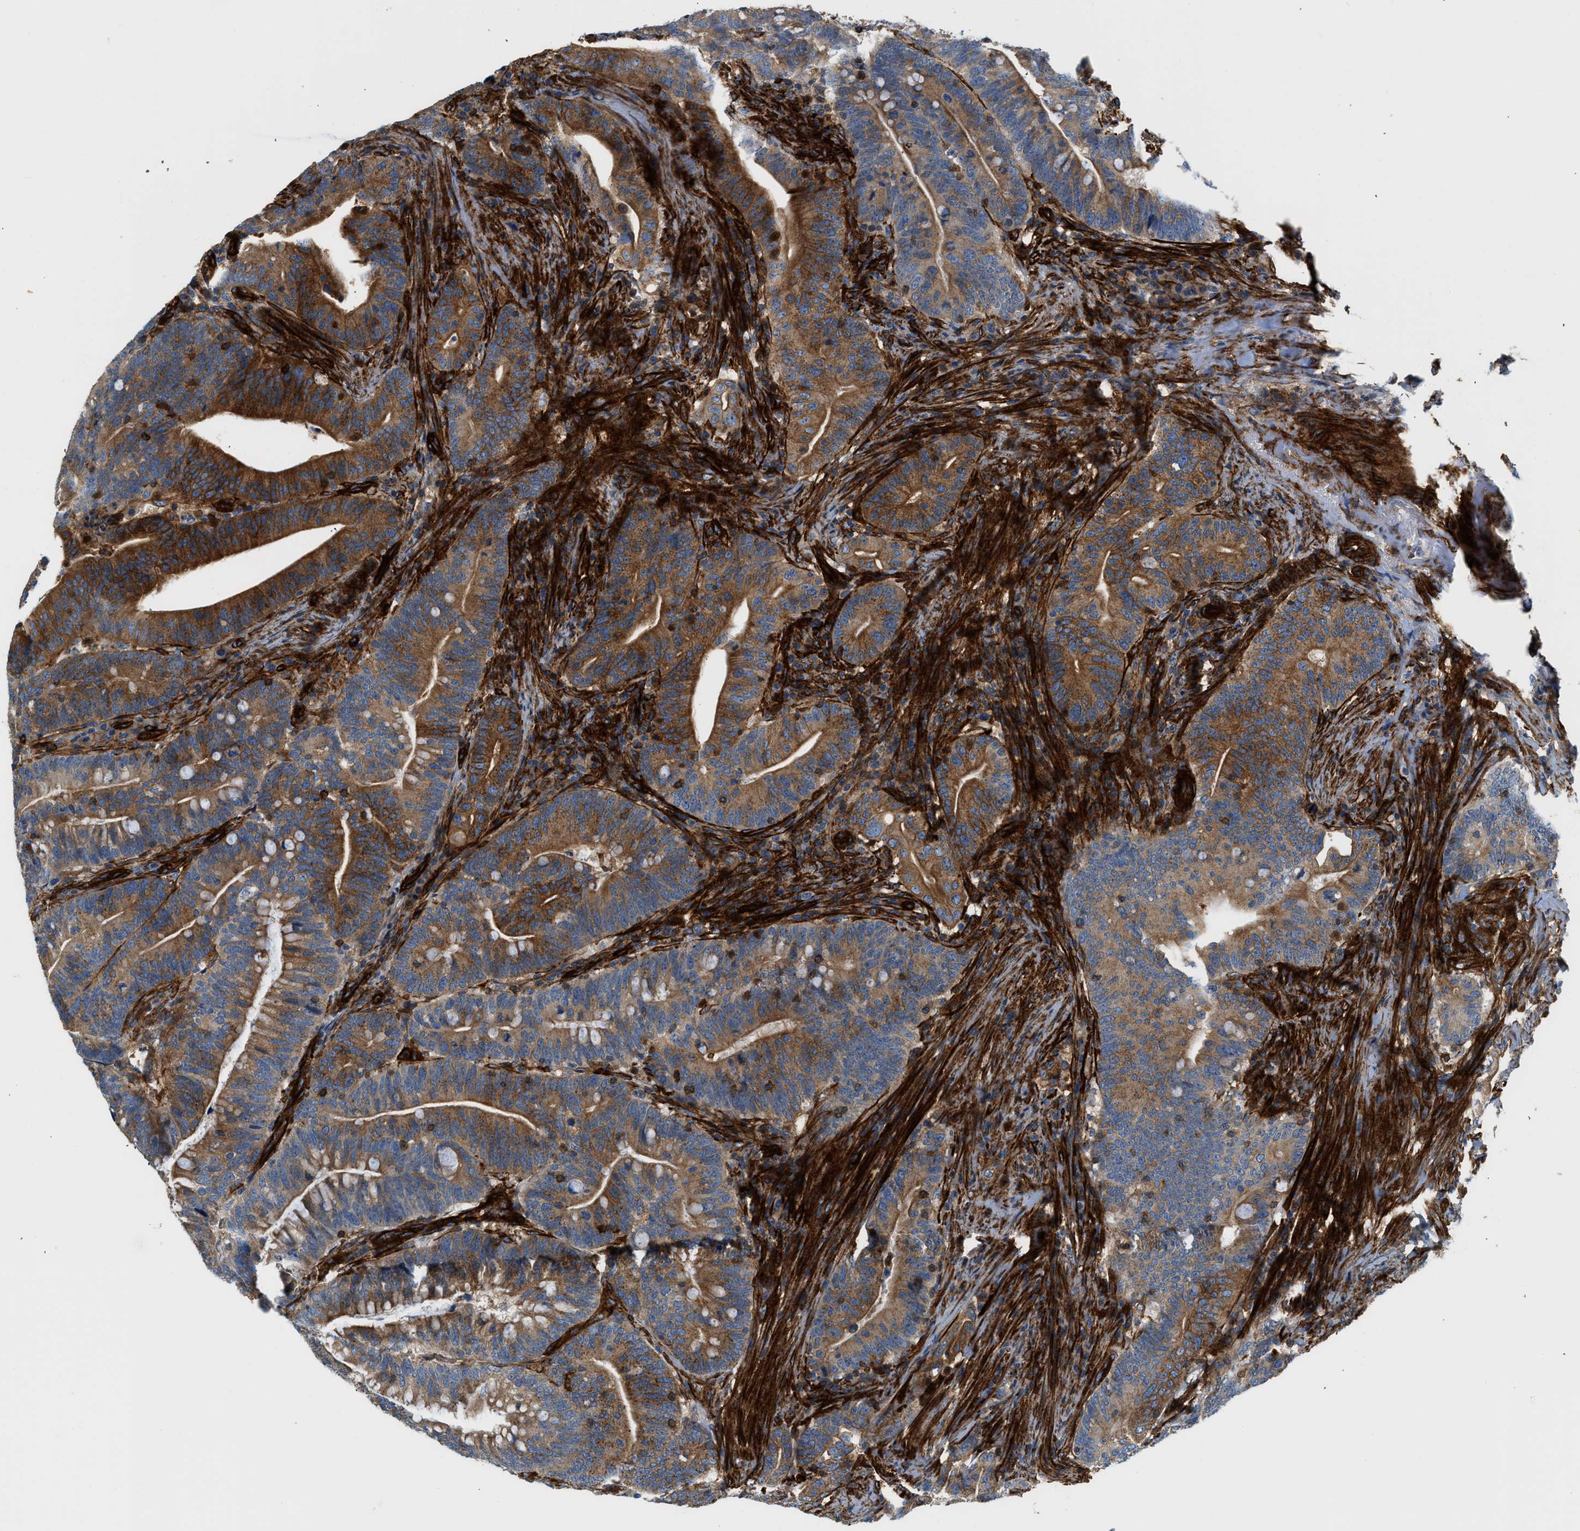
{"staining": {"intensity": "strong", "quantity": ">75%", "location": "cytoplasmic/membranous"}, "tissue": "colorectal cancer", "cell_type": "Tumor cells", "image_type": "cancer", "snomed": [{"axis": "morphology", "description": "Normal tissue, NOS"}, {"axis": "morphology", "description": "Adenocarcinoma, NOS"}, {"axis": "topography", "description": "Colon"}], "caption": "Immunohistochemistry (DAB) staining of colorectal cancer (adenocarcinoma) shows strong cytoplasmic/membranous protein positivity in about >75% of tumor cells. (Stains: DAB (3,3'-diaminobenzidine) in brown, nuclei in blue, Microscopy: brightfield microscopy at high magnification).", "gene": "HIP1", "patient": {"sex": "female", "age": 66}}